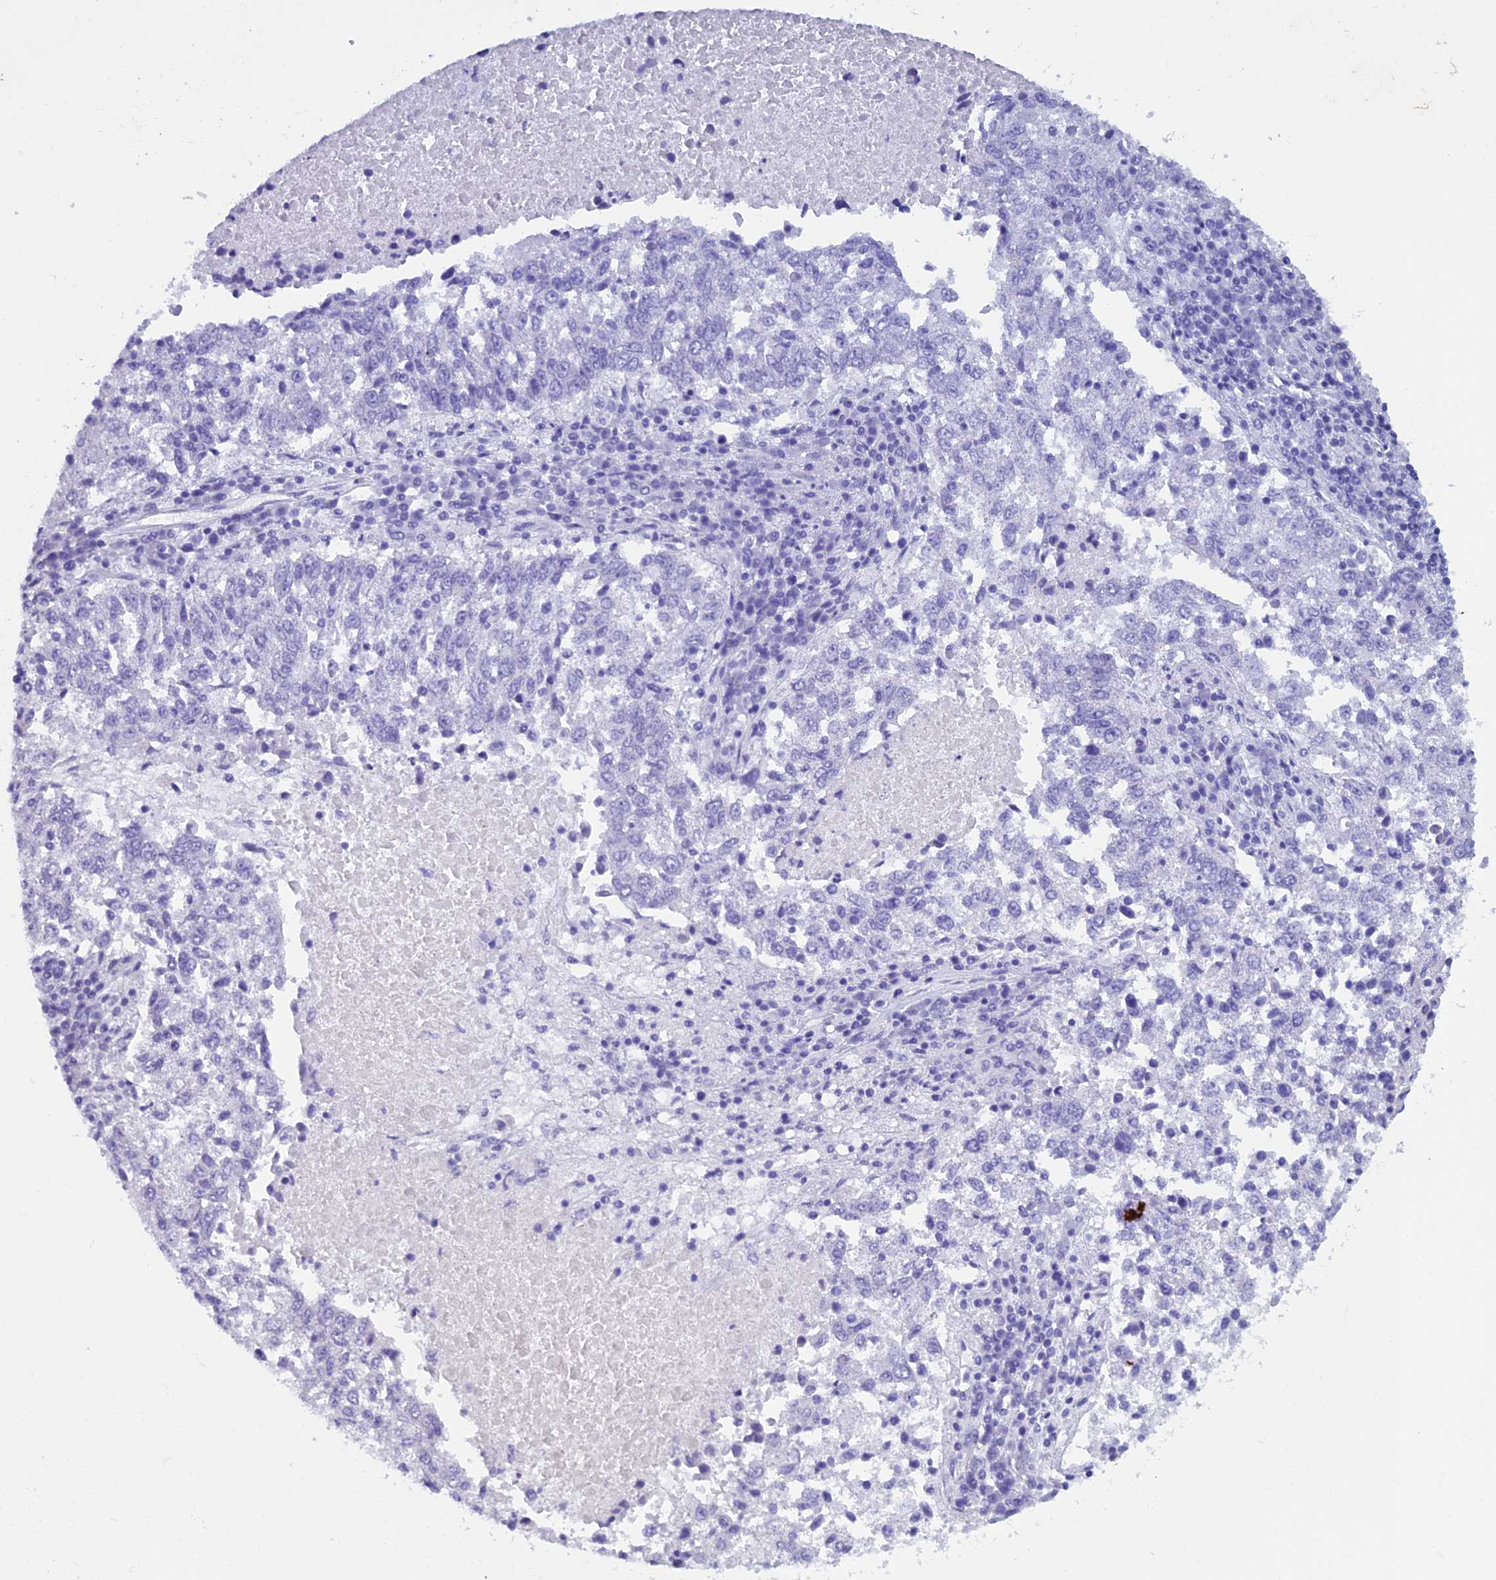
{"staining": {"intensity": "negative", "quantity": "none", "location": "none"}, "tissue": "lung cancer", "cell_type": "Tumor cells", "image_type": "cancer", "snomed": [{"axis": "morphology", "description": "Squamous cell carcinoma, NOS"}, {"axis": "topography", "description": "Lung"}], "caption": "Image shows no significant protein expression in tumor cells of lung cancer.", "gene": "RNF40", "patient": {"sex": "male", "age": 73}}